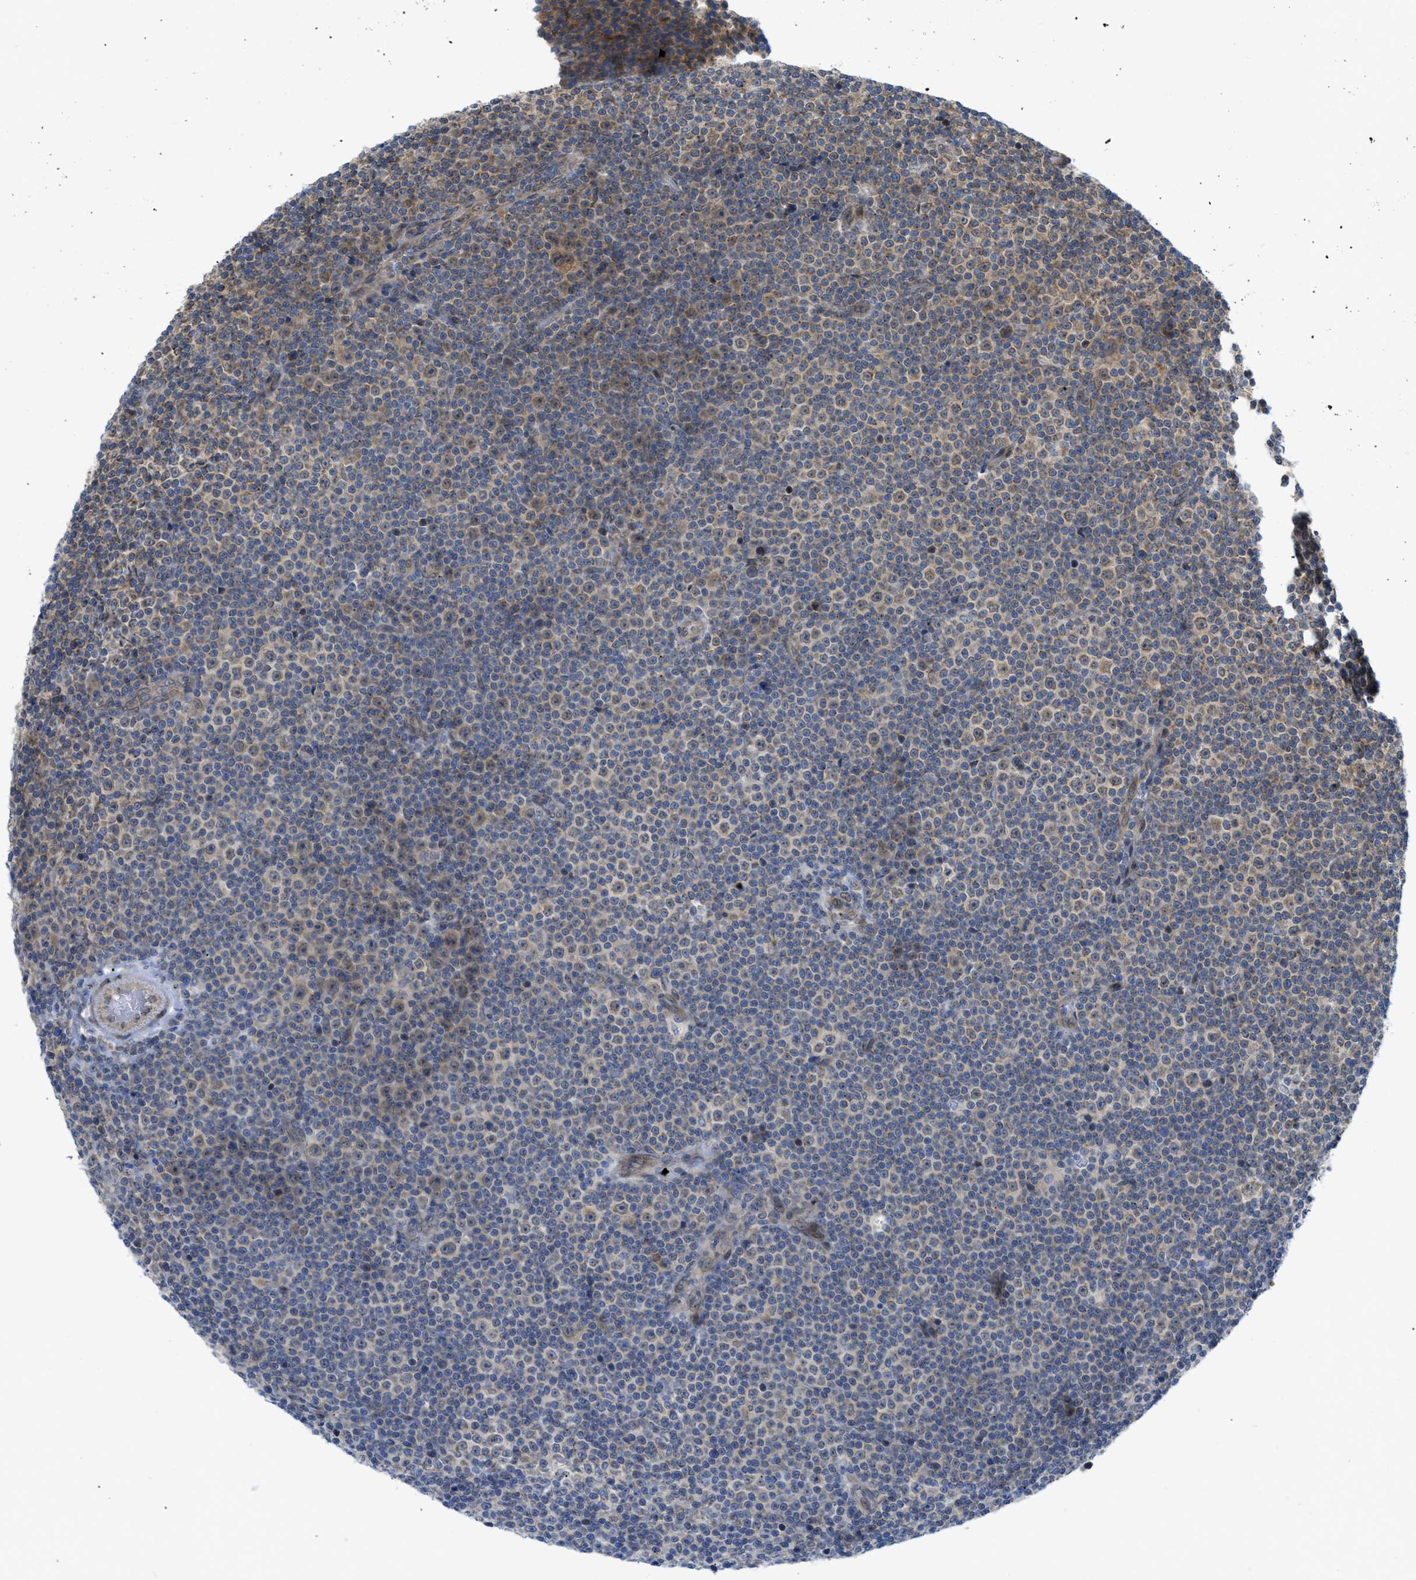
{"staining": {"intensity": "moderate", "quantity": "<25%", "location": "cytoplasmic/membranous"}, "tissue": "lymphoma", "cell_type": "Tumor cells", "image_type": "cancer", "snomed": [{"axis": "morphology", "description": "Malignant lymphoma, non-Hodgkin's type, Low grade"}, {"axis": "topography", "description": "Lymph node"}], "caption": "Immunohistochemistry (IHC) photomicrograph of human malignant lymphoma, non-Hodgkin's type (low-grade) stained for a protein (brown), which exhibits low levels of moderate cytoplasmic/membranous positivity in approximately <25% of tumor cells.", "gene": "EIF2AK3", "patient": {"sex": "female", "age": 67}}